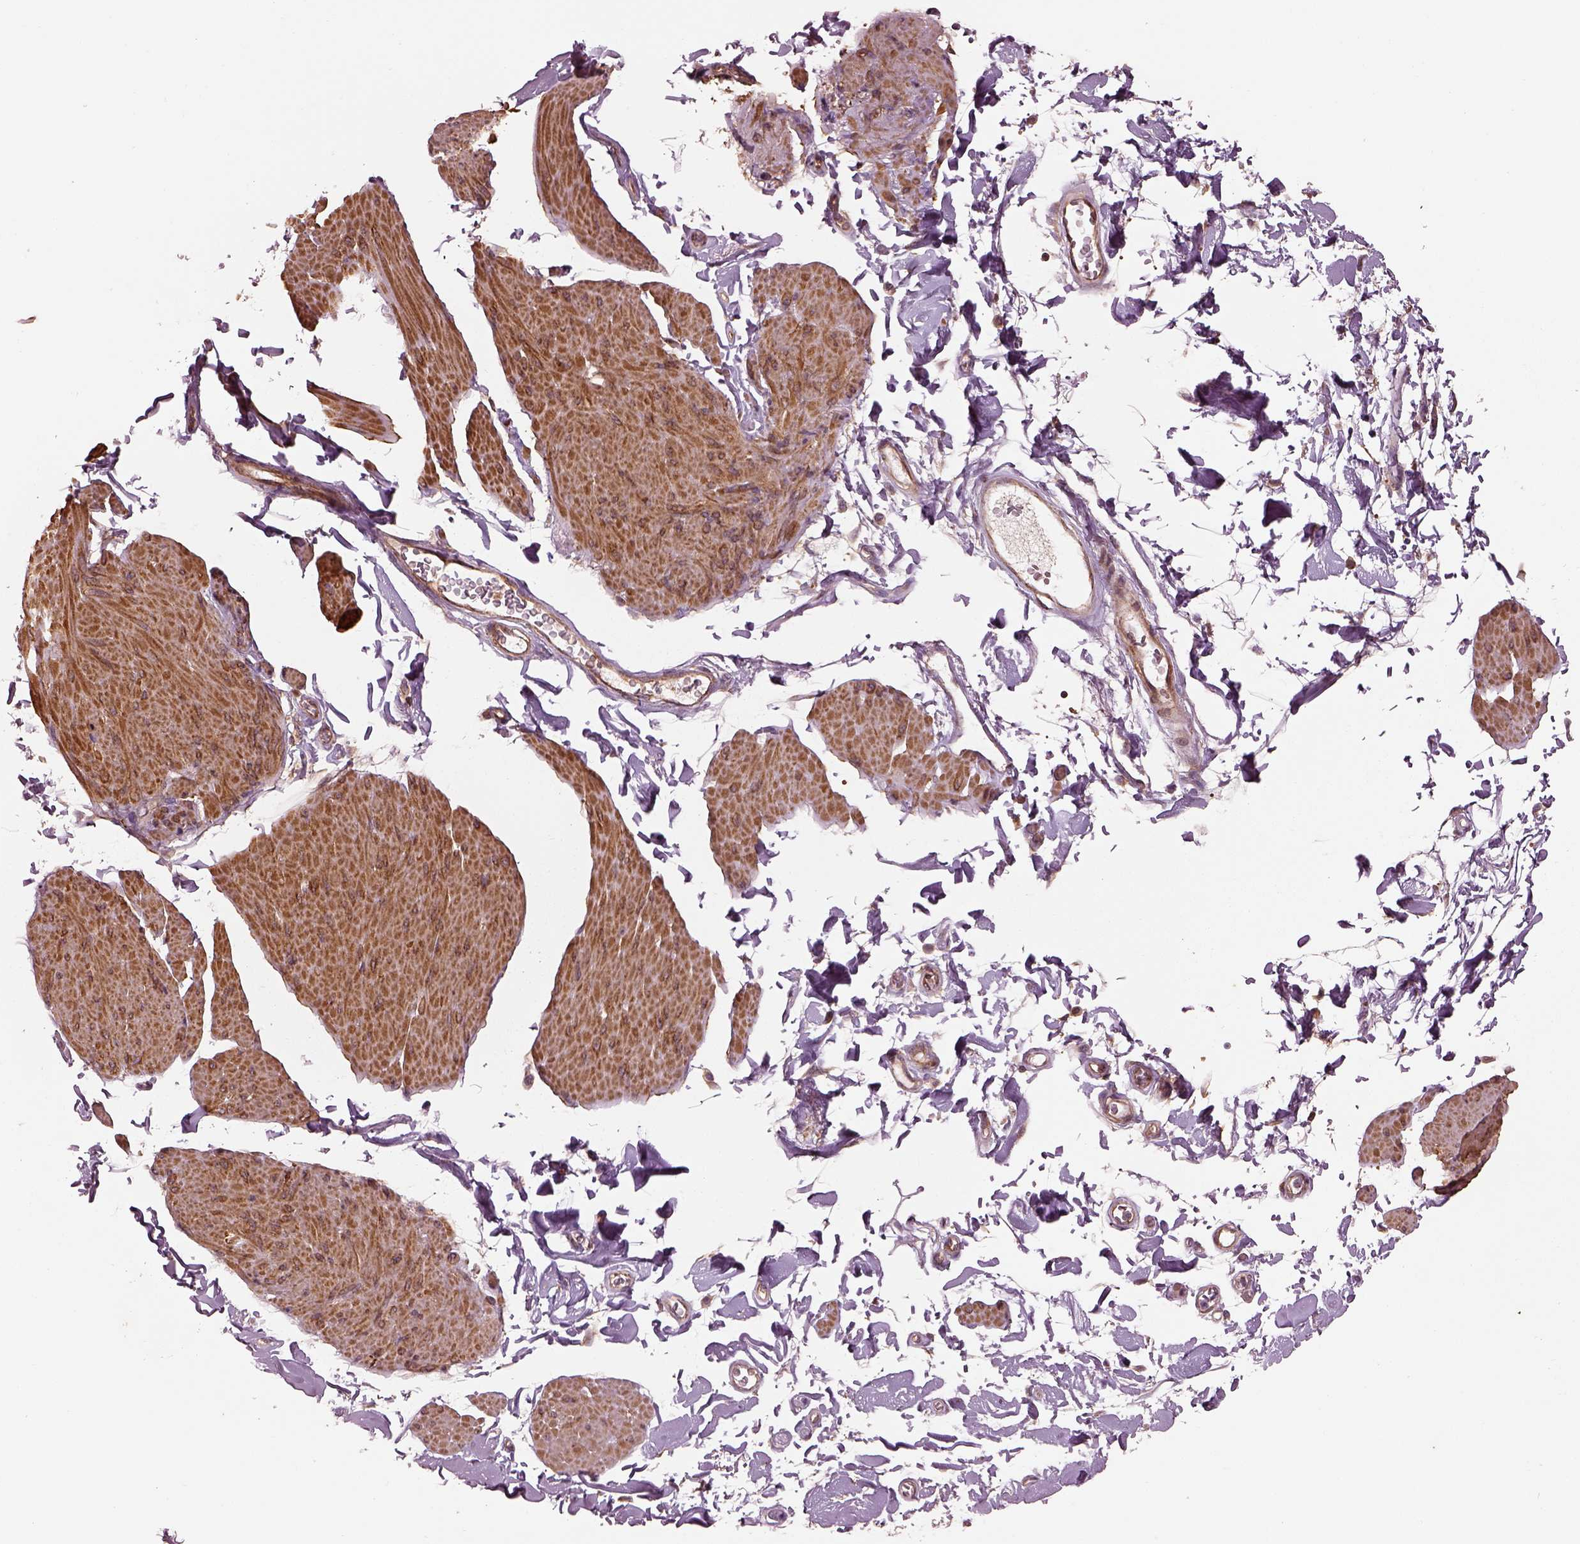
{"staining": {"intensity": "moderate", "quantity": "25%-75%", "location": "cytoplasmic/membranous"}, "tissue": "smooth muscle", "cell_type": "Smooth muscle cells", "image_type": "normal", "snomed": [{"axis": "morphology", "description": "Normal tissue, NOS"}, {"axis": "topography", "description": "Adipose tissue"}, {"axis": "topography", "description": "Smooth muscle"}, {"axis": "topography", "description": "Peripheral nerve tissue"}], "caption": "Moderate cytoplasmic/membranous protein expression is present in approximately 25%-75% of smooth muscle cells in smooth muscle. Ihc stains the protein in brown and the nuclei are stained blue.", "gene": "LSM14A", "patient": {"sex": "male", "age": 83}}